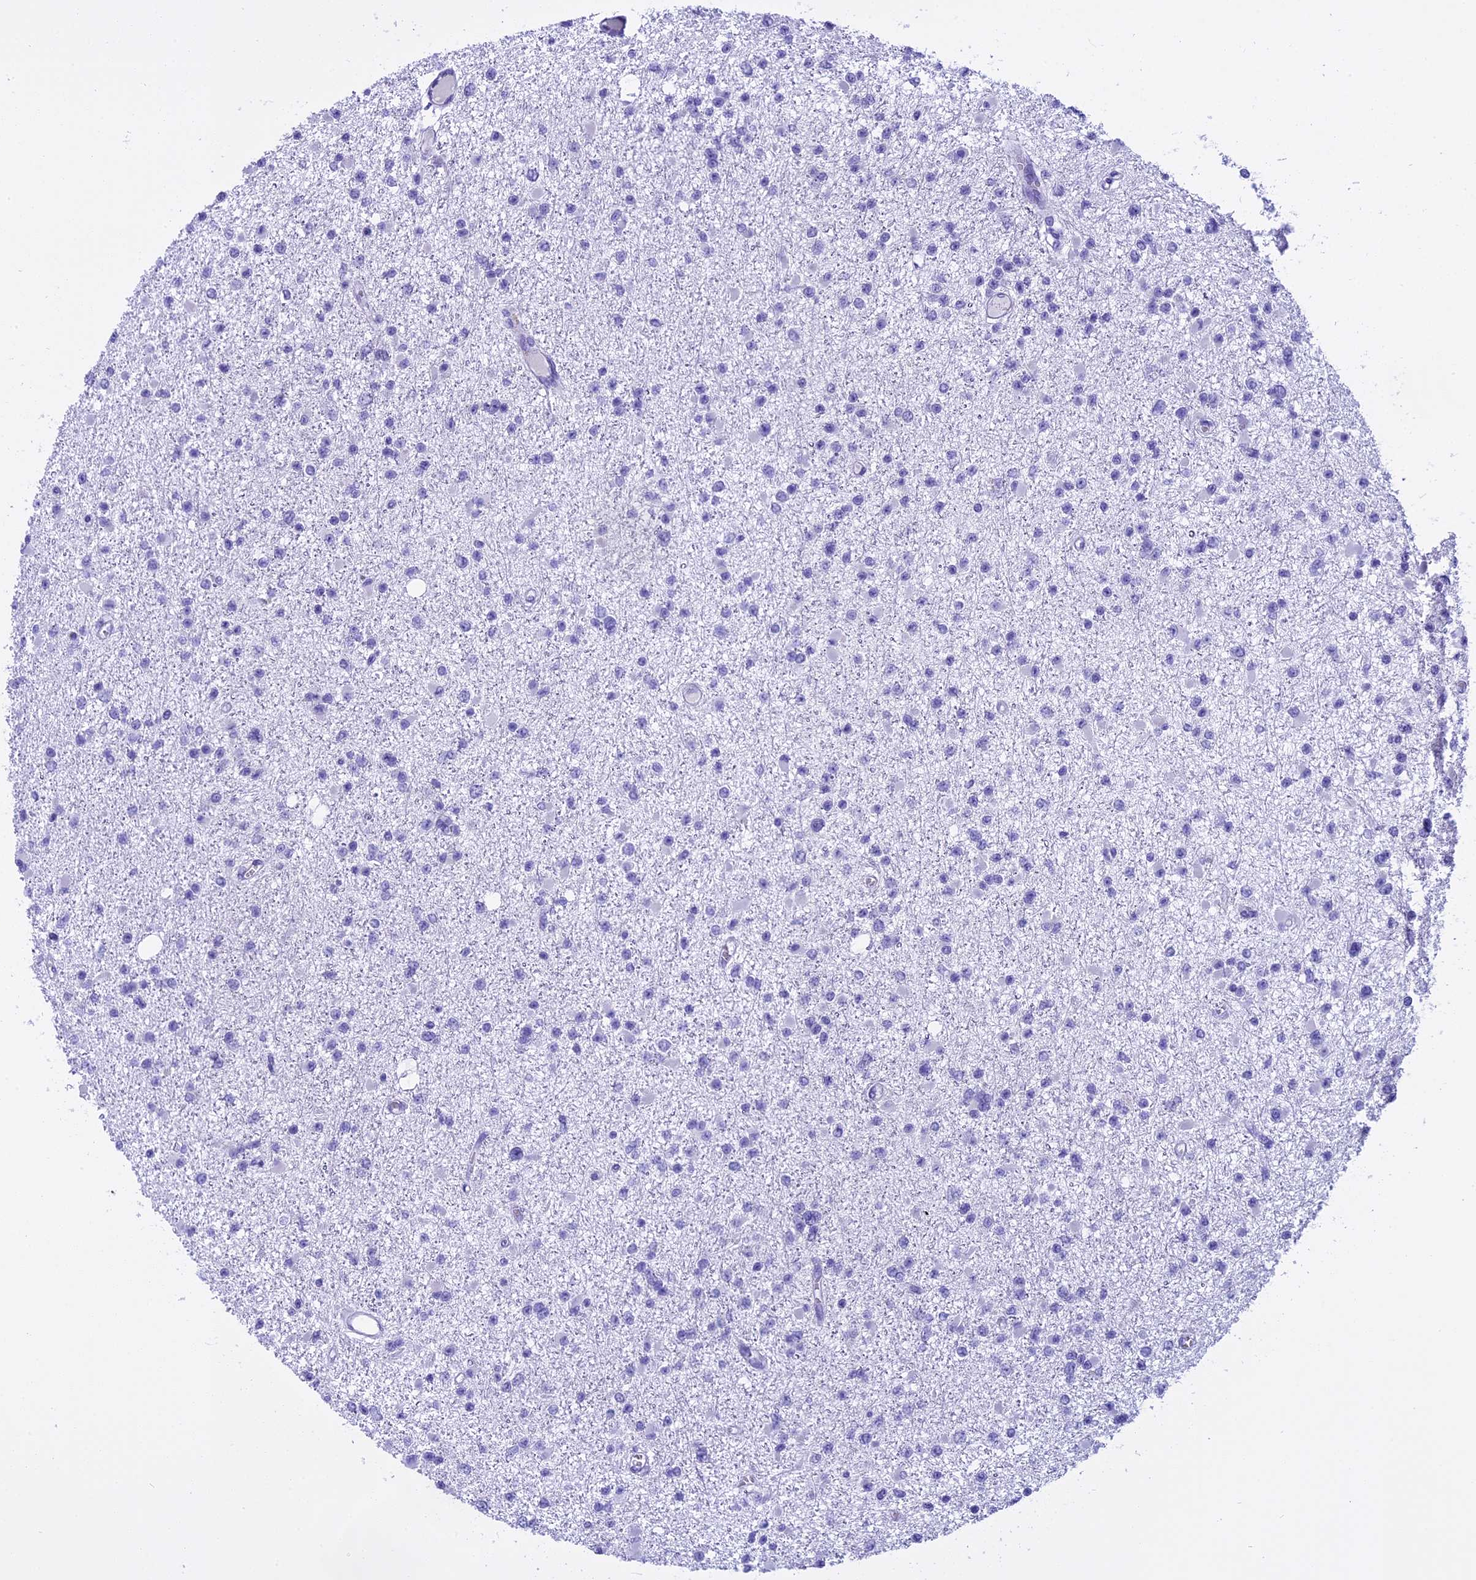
{"staining": {"intensity": "negative", "quantity": "none", "location": "none"}, "tissue": "glioma", "cell_type": "Tumor cells", "image_type": "cancer", "snomed": [{"axis": "morphology", "description": "Glioma, malignant, Low grade"}, {"axis": "topography", "description": "Brain"}], "caption": "Tumor cells show no significant expression in malignant low-grade glioma.", "gene": "KCTD14", "patient": {"sex": "female", "age": 22}}